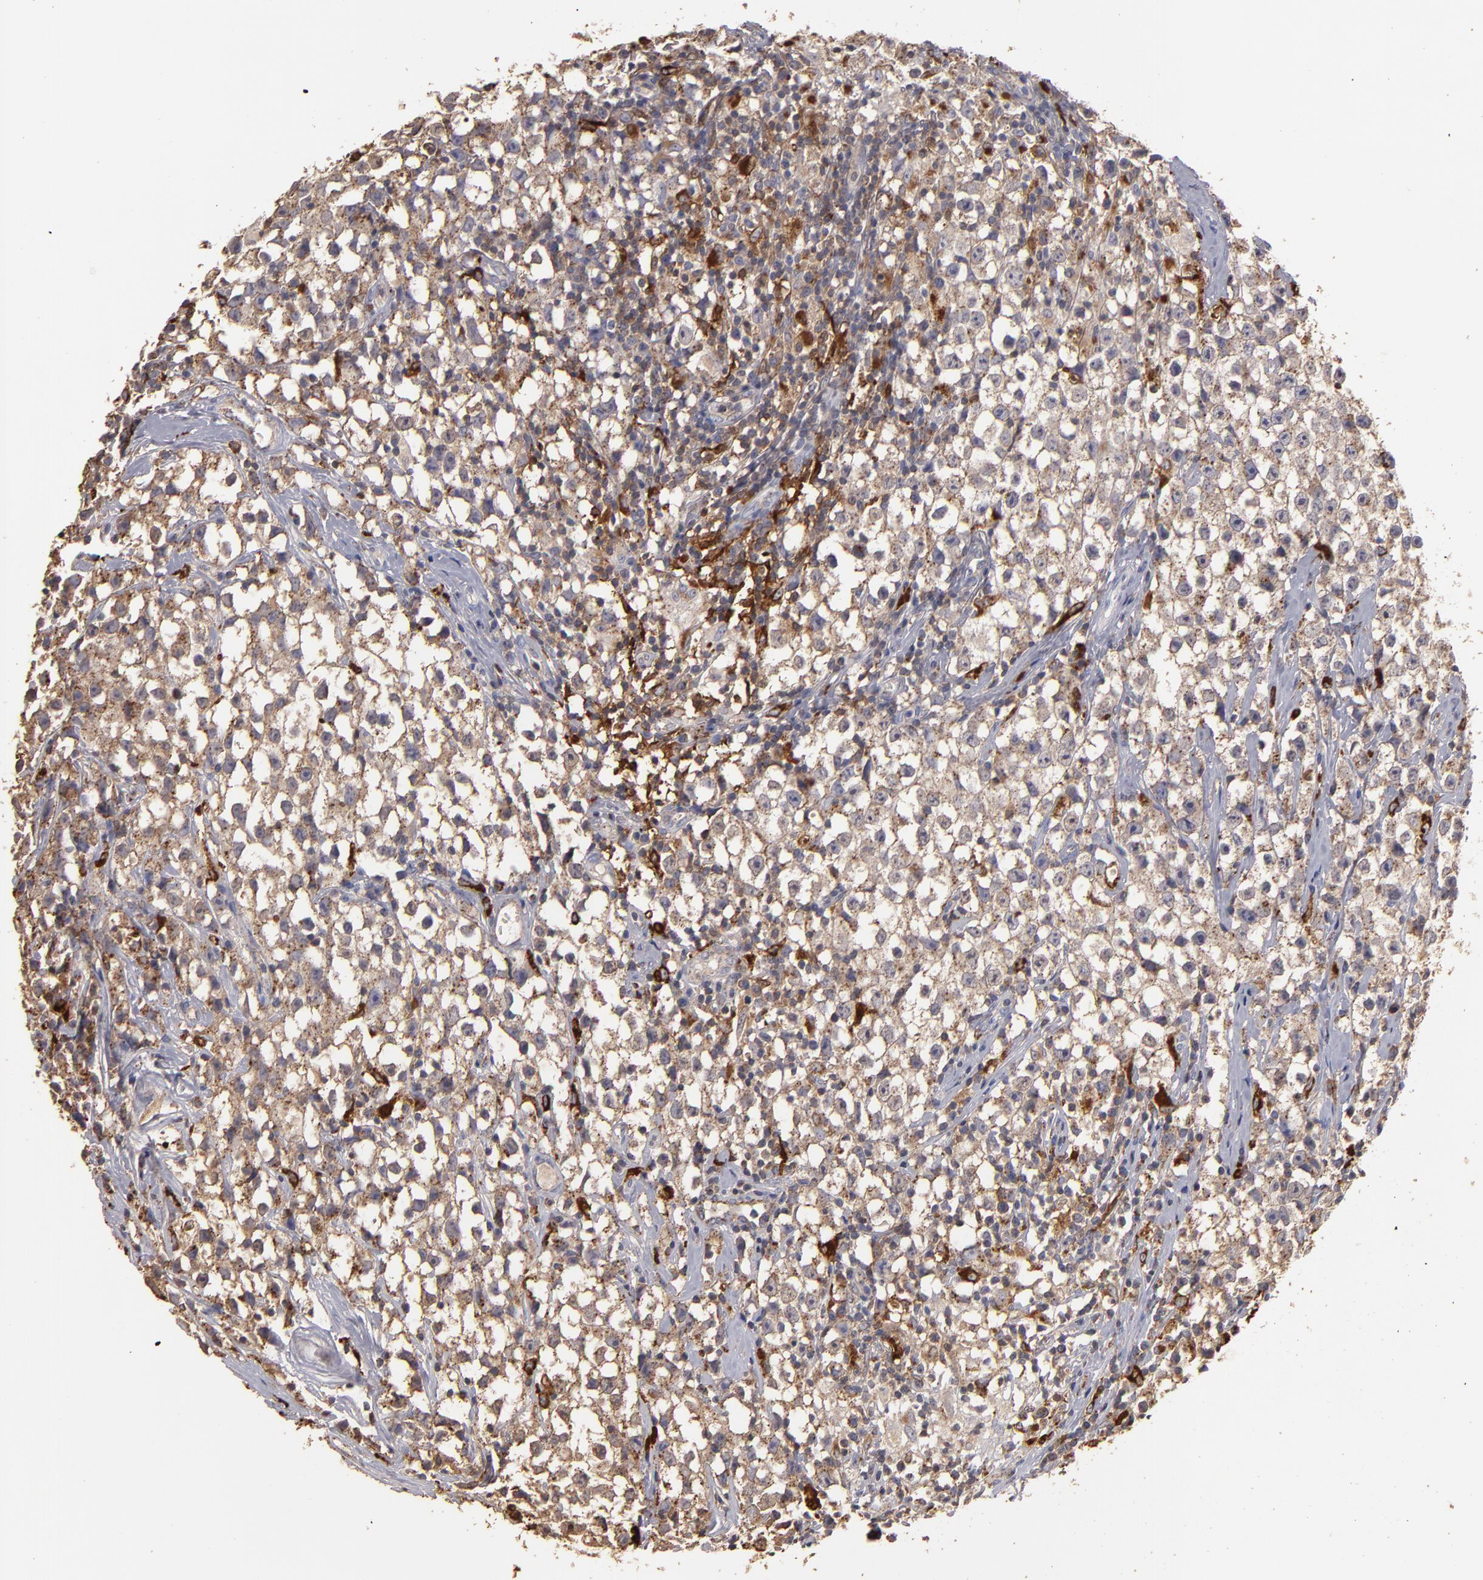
{"staining": {"intensity": "moderate", "quantity": ">75%", "location": "cytoplasmic/membranous"}, "tissue": "testis cancer", "cell_type": "Tumor cells", "image_type": "cancer", "snomed": [{"axis": "morphology", "description": "Seminoma, NOS"}, {"axis": "topography", "description": "Testis"}], "caption": "A histopathology image showing moderate cytoplasmic/membranous staining in approximately >75% of tumor cells in testis seminoma, as visualized by brown immunohistochemical staining.", "gene": "TRAF1", "patient": {"sex": "male", "age": 35}}